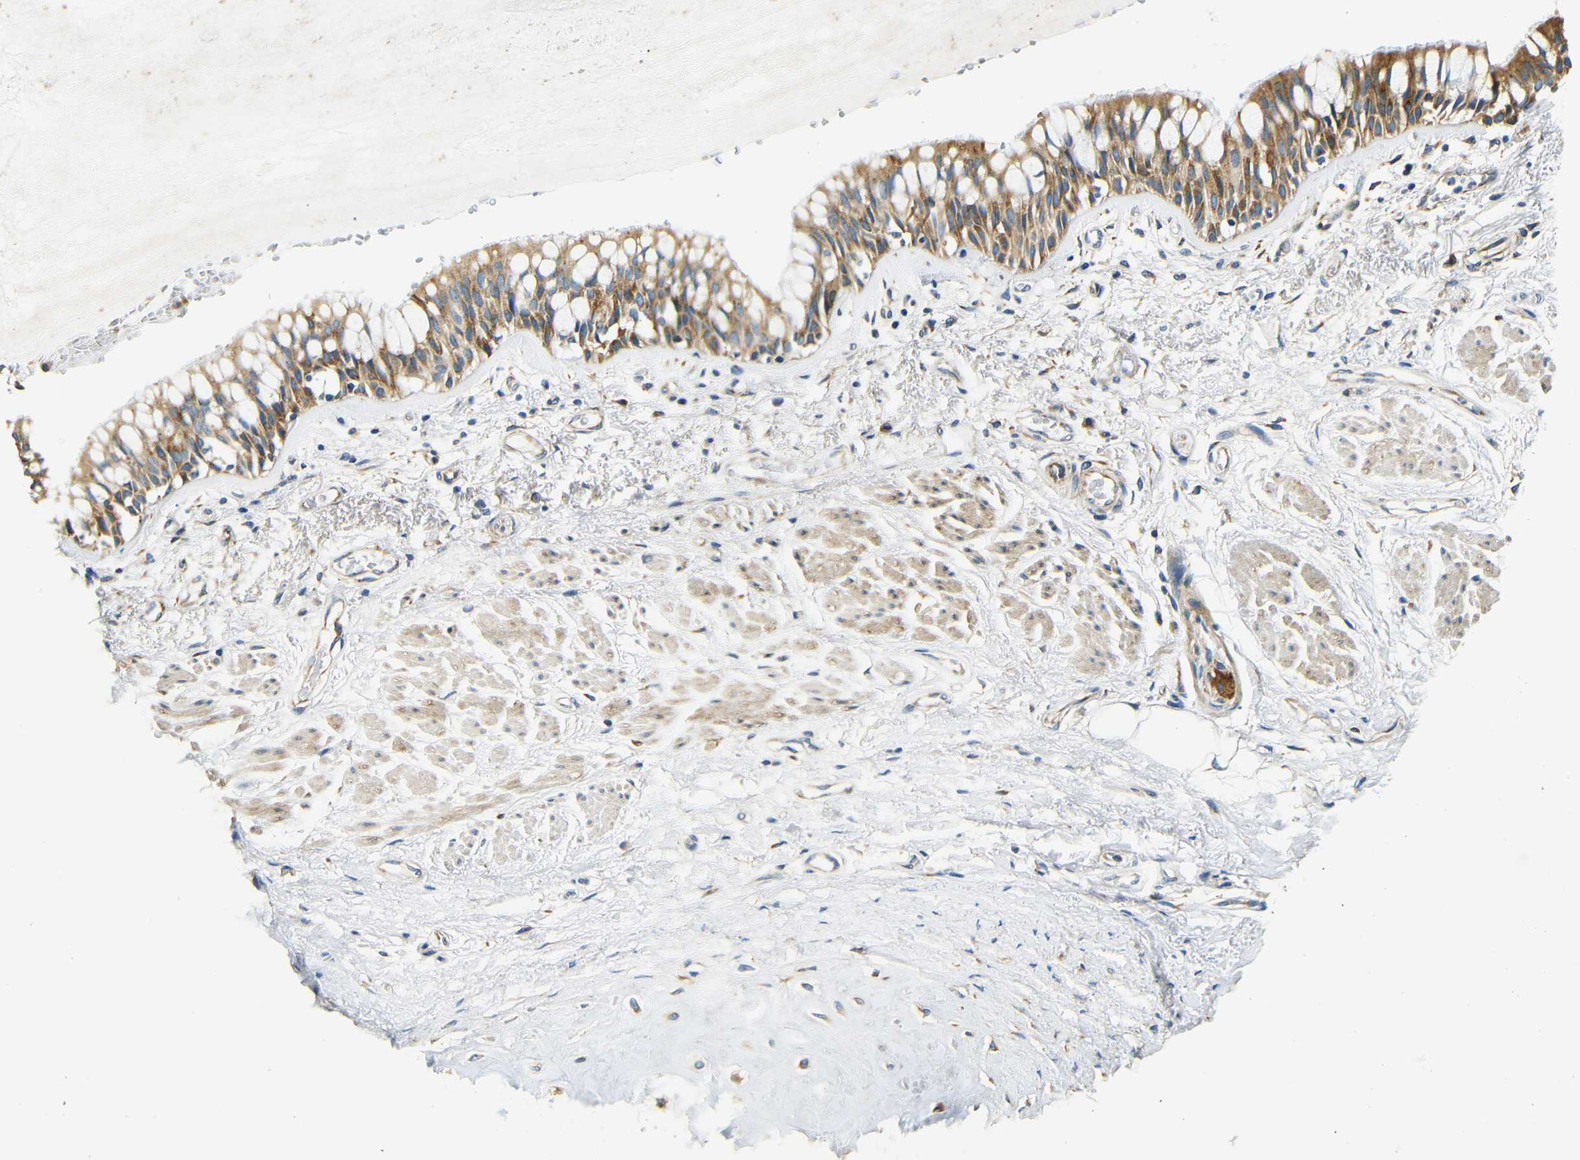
{"staining": {"intensity": "moderate", "quantity": ">75%", "location": "cytoplasmic/membranous"}, "tissue": "bronchus", "cell_type": "Respiratory epithelial cells", "image_type": "normal", "snomed": [{"axis": "morphology", "description": "Normal tissue, NOS"}, {"axis": "topography", "description": "Bronchus"}], "caption": "Immunohistochemical staining of benign human bronchus reveals >75% levels of moderate cytoplasmic/membranous protein staining in approximately >75% of respiratory epithelial cells.", "gene": "VAPB", "patient": {"sex": "male", "age": 66}}